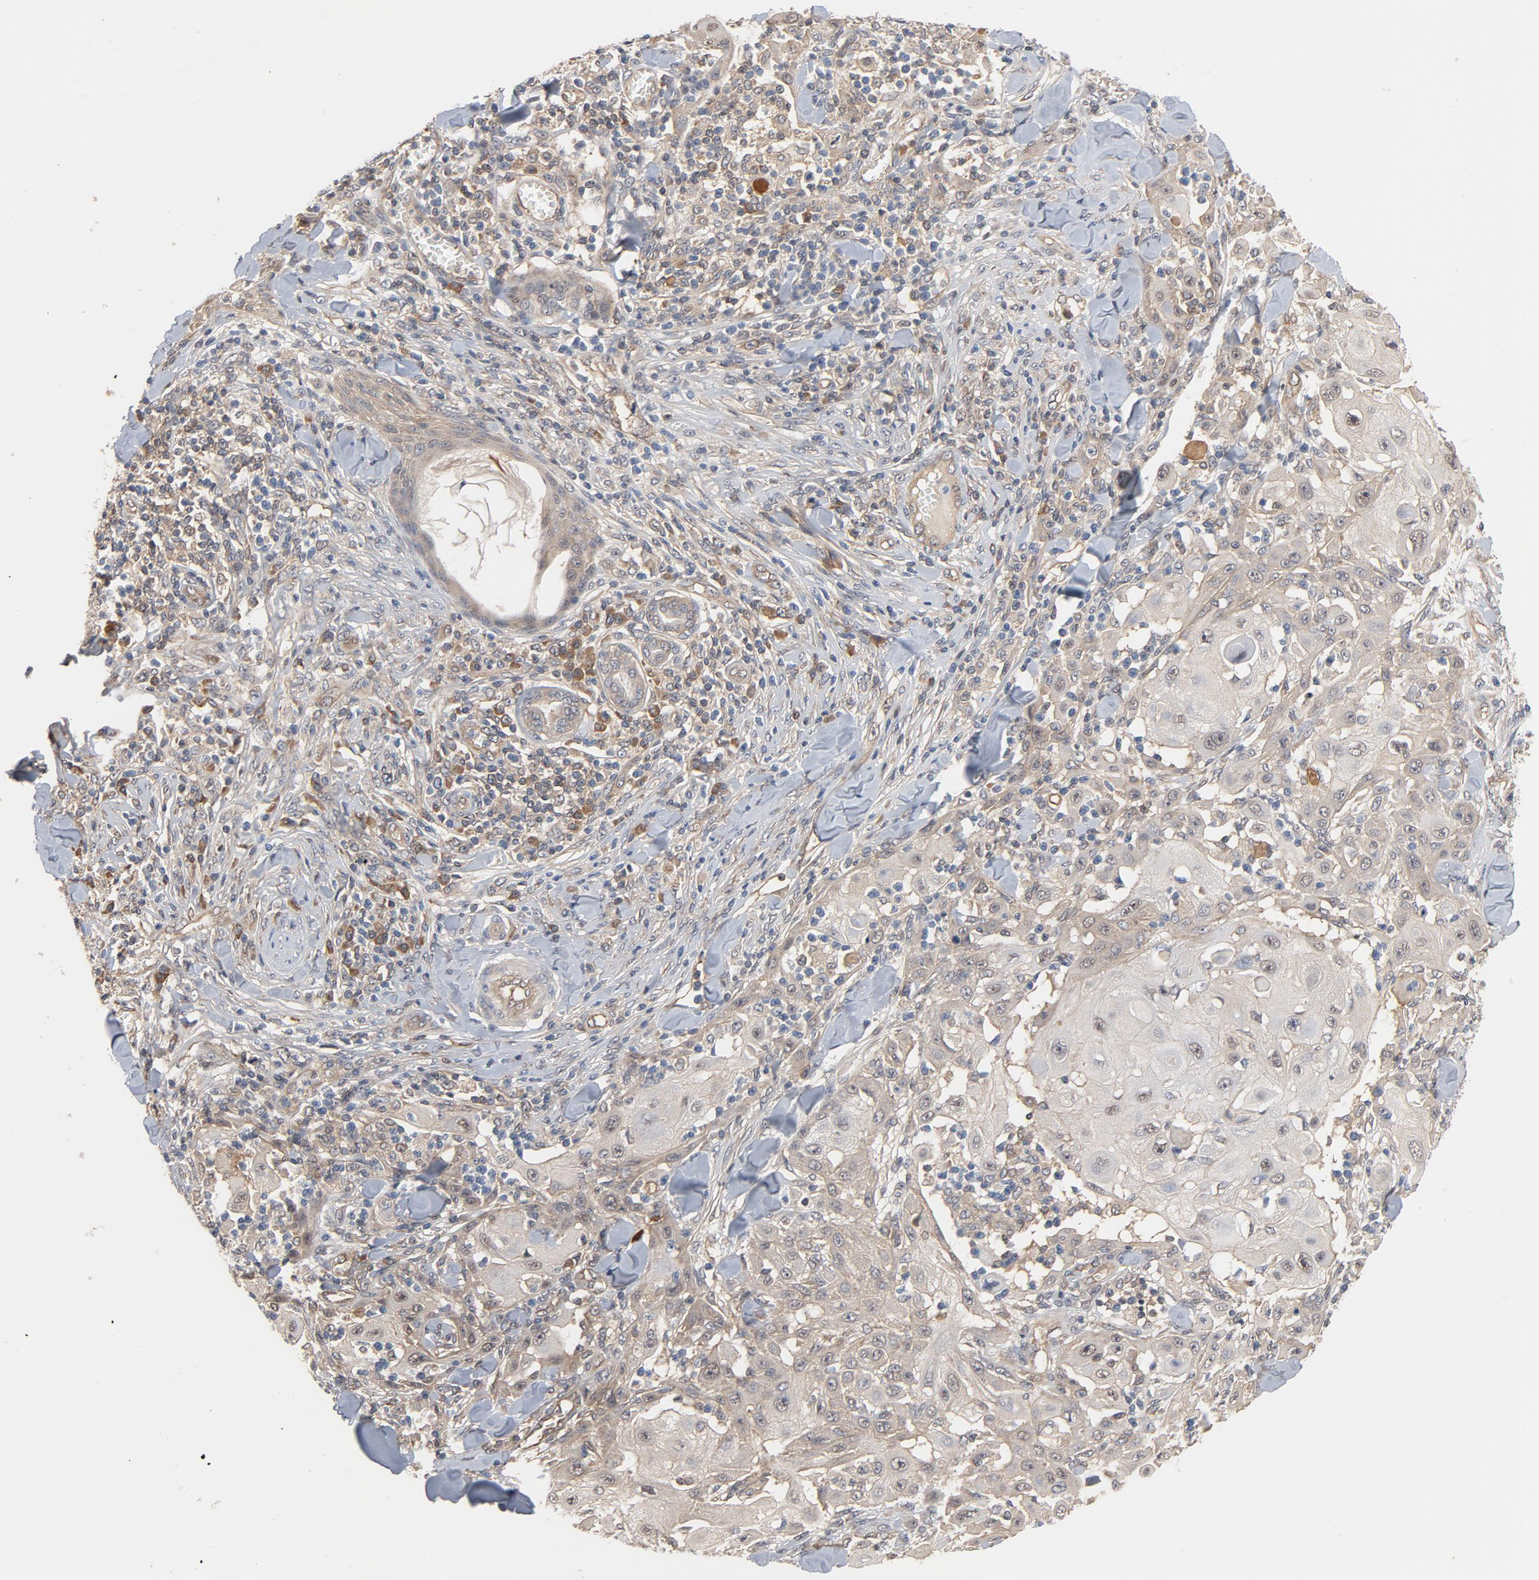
{"staining": {"intensity": "negative", "quantity": "none", "location": "none"}, "tissue": "skin cancer", "cell_type": "Tumor cells", "image_type": "cancer", "snomed": [{"axis": "morphology", "description": "Squamous cell carcinoma, NOS"}, {"axis": "topography", "description": "Skin"}], "caption": "Immunohistochemistry of human skin squamous cell carcinoma demonstrates no expression in tumor cells. Brightfield microscopy of immunohistochemistry (IHC) stained with DAB (3,3'-diaminobenzidine) (brown) and hematoxylin (blue), captured at high magnification.", "gene": "PITPNM2", "patient": {"sex": "male", "age": 24}}